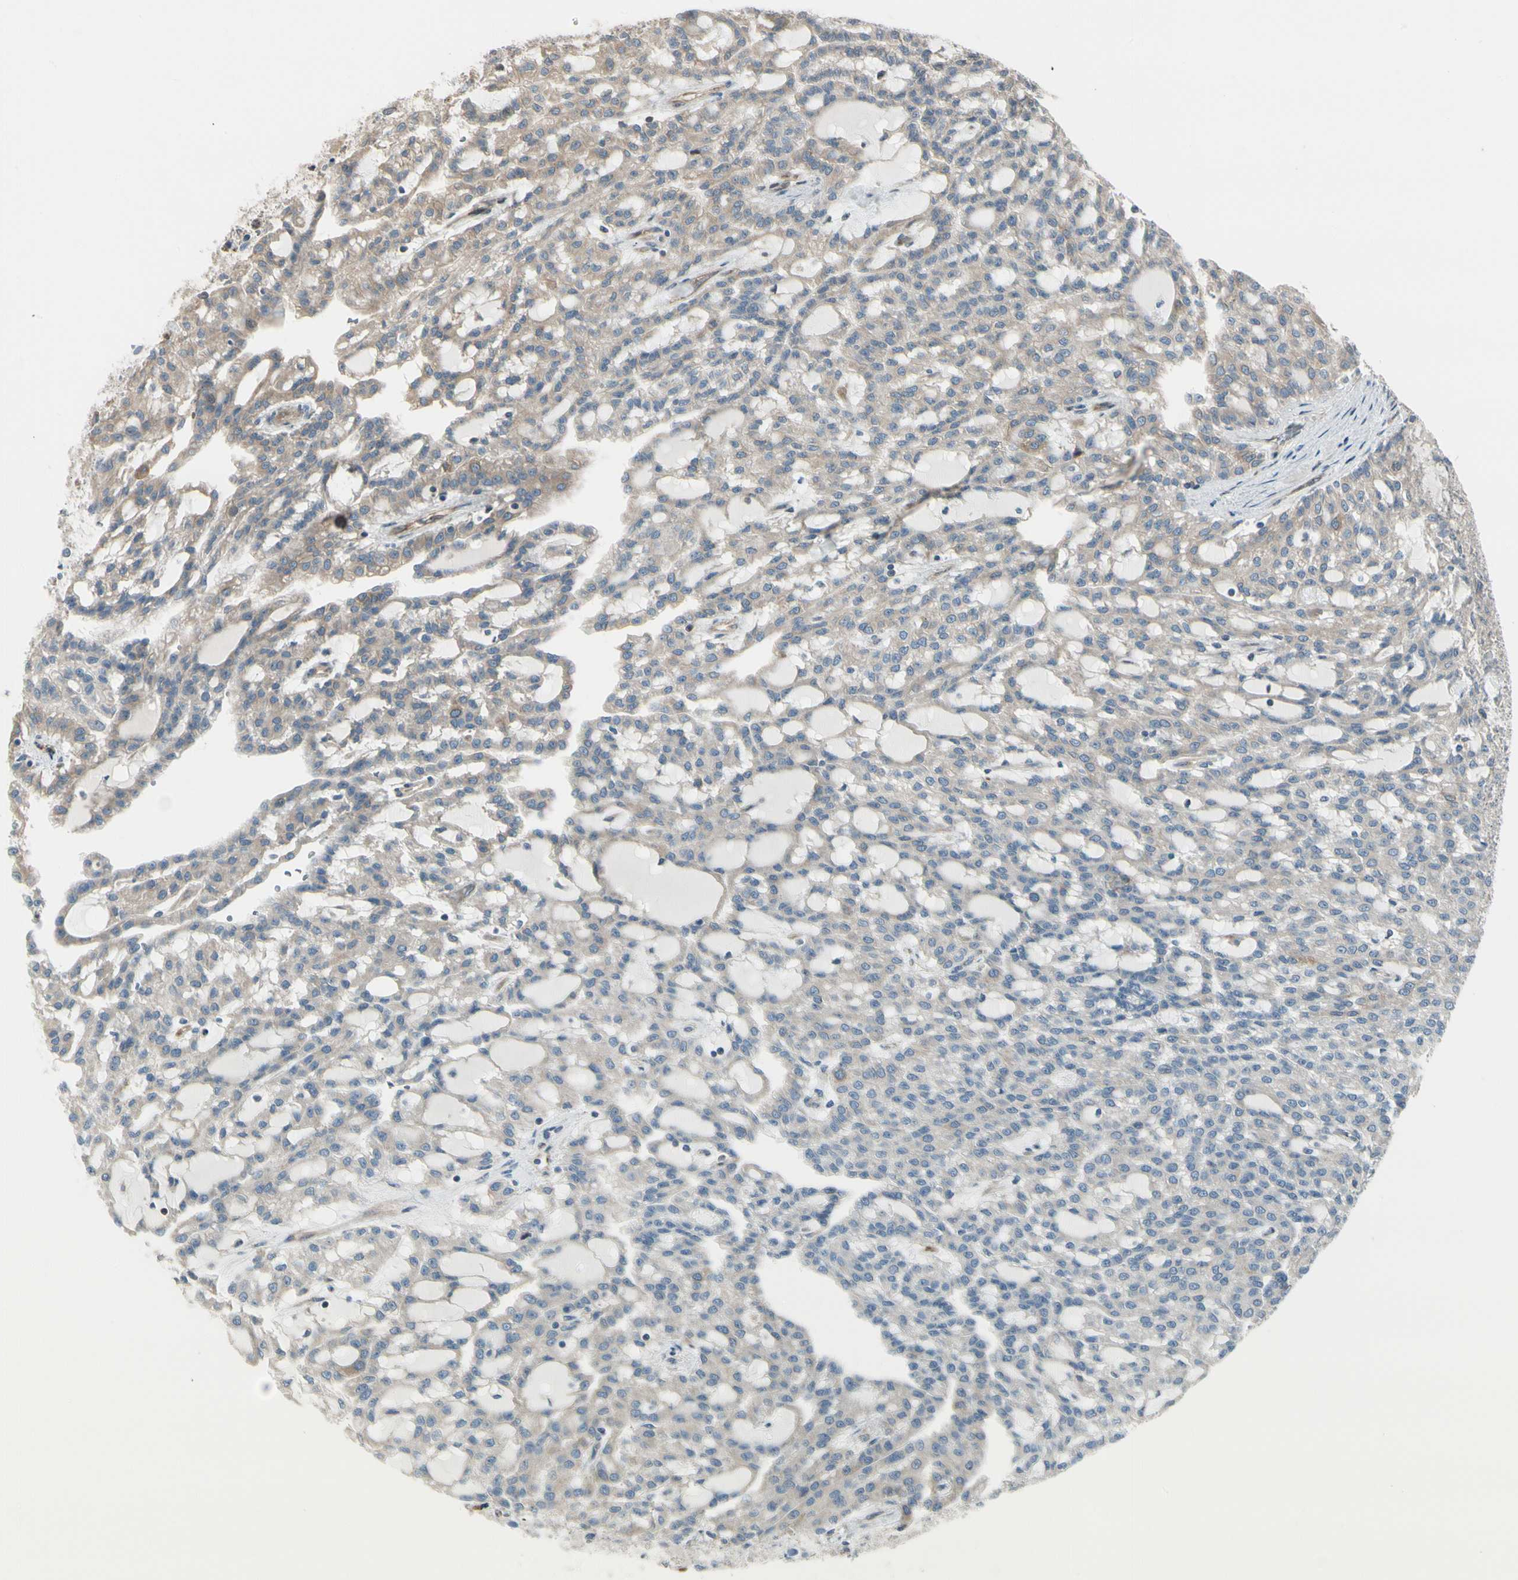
{"staining": {"intensity": "weak", "quantity": ">75%", "location": "cytoplasmic/membranous"}, "tissue": "renal cancer", "cell_type": "Tumor cells", "image_type": "cancer", "snomed": [{"axis": "morphology", "description": "Adenocarcinoma, NOS"}, {"axis": "topography", "description": "Kidney"}], "caption": "About >75% of tumor cells in human adenocarcinoma (renal) show weak cytoplasmic/membranous protein positivity as visualized by brown immunohistochemical staining.", "gene": "NUCB2", "patient": {"sex": "male", "age": 63}}